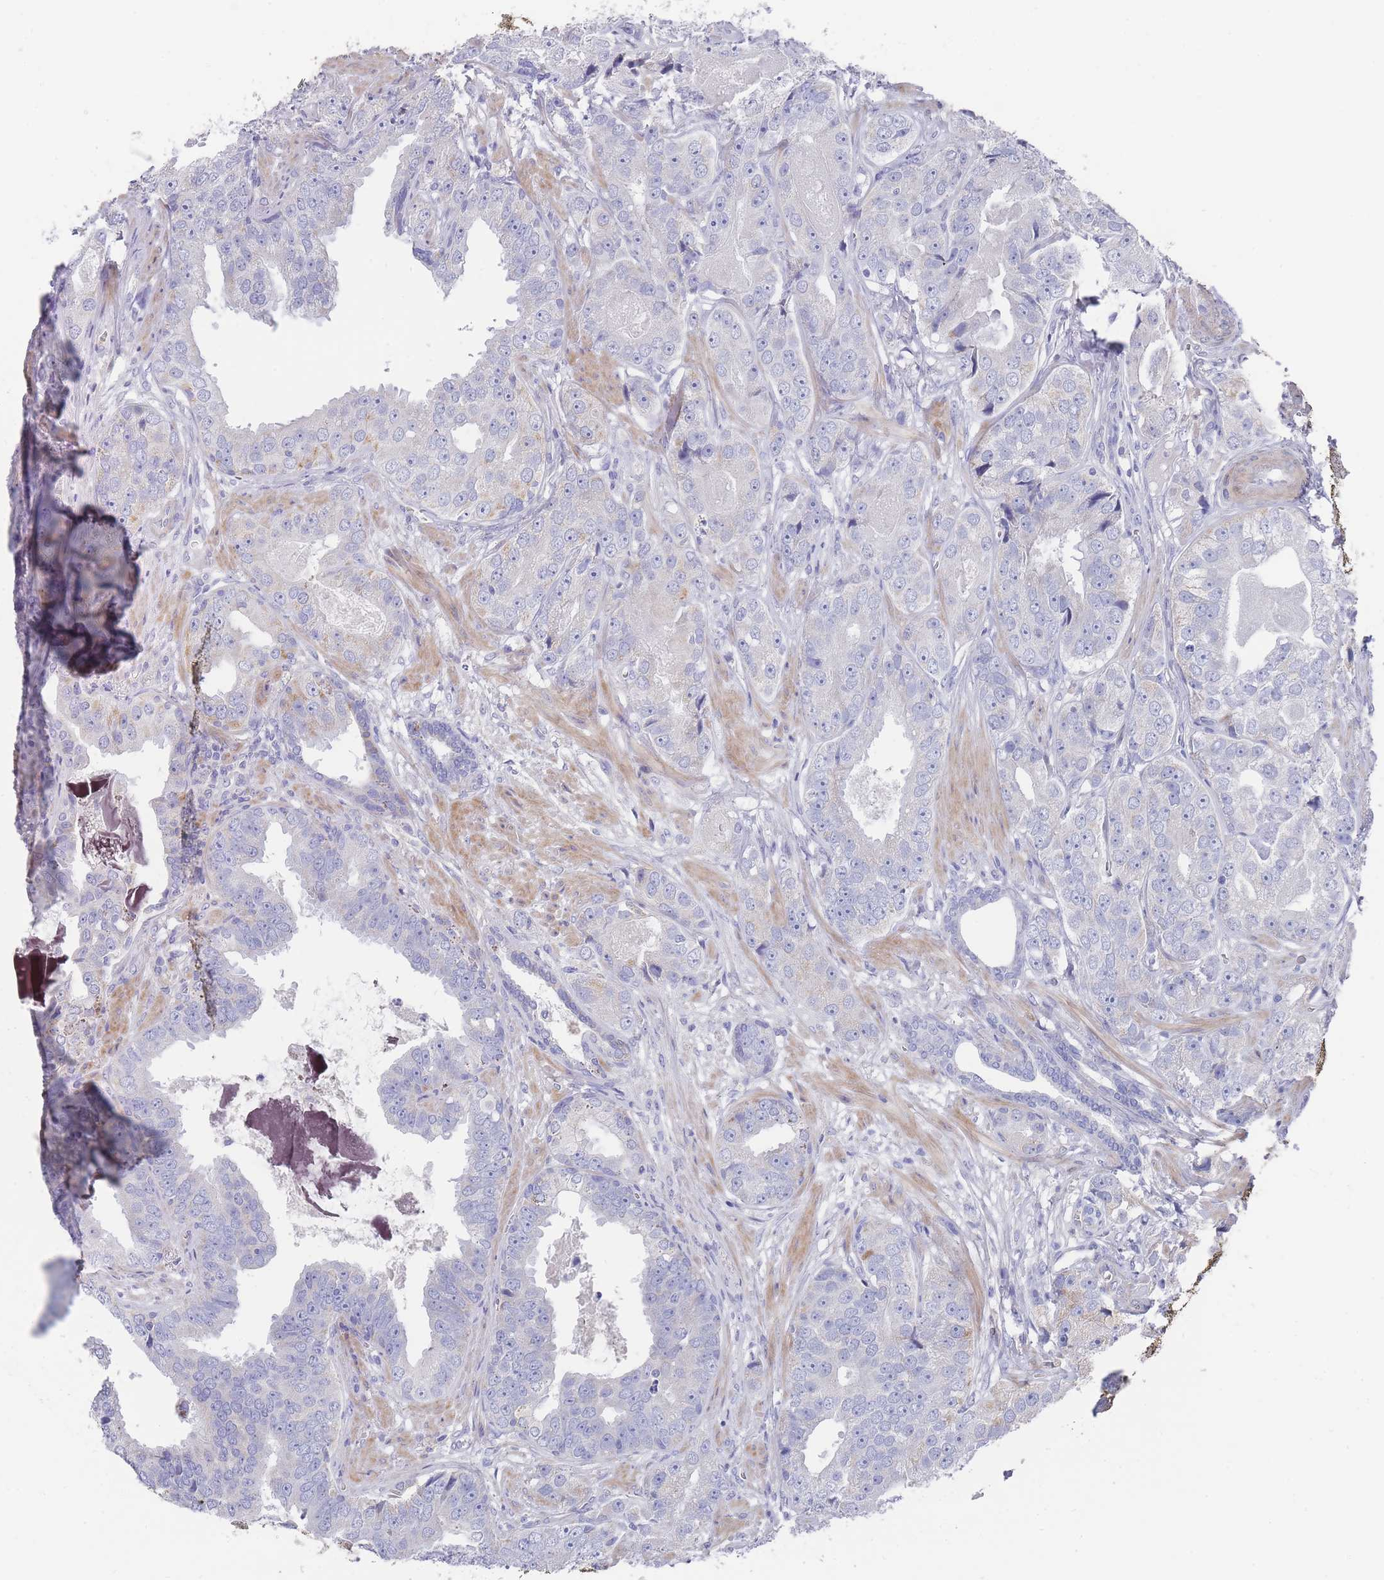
{"staining": {"intensity": "negative", "quantity": "none", "location": "none"}, "tissue": "prostate cancer", "cell_type": "Tumor cells", "image_type": "cancer", "snomed": [{"axis": "morphology", "description": "Adenocarcinoma, High grade"}, {"axis": "topography", "description": "Prostate"}], "caption": "The immunohistochemistry (IHC) image has no significant expression in tumor cells of prostate adenocarcinoma (high-grade) tissue.", "gene": "SCCPDH", "patient": {"sex": "male", "age": 71}}